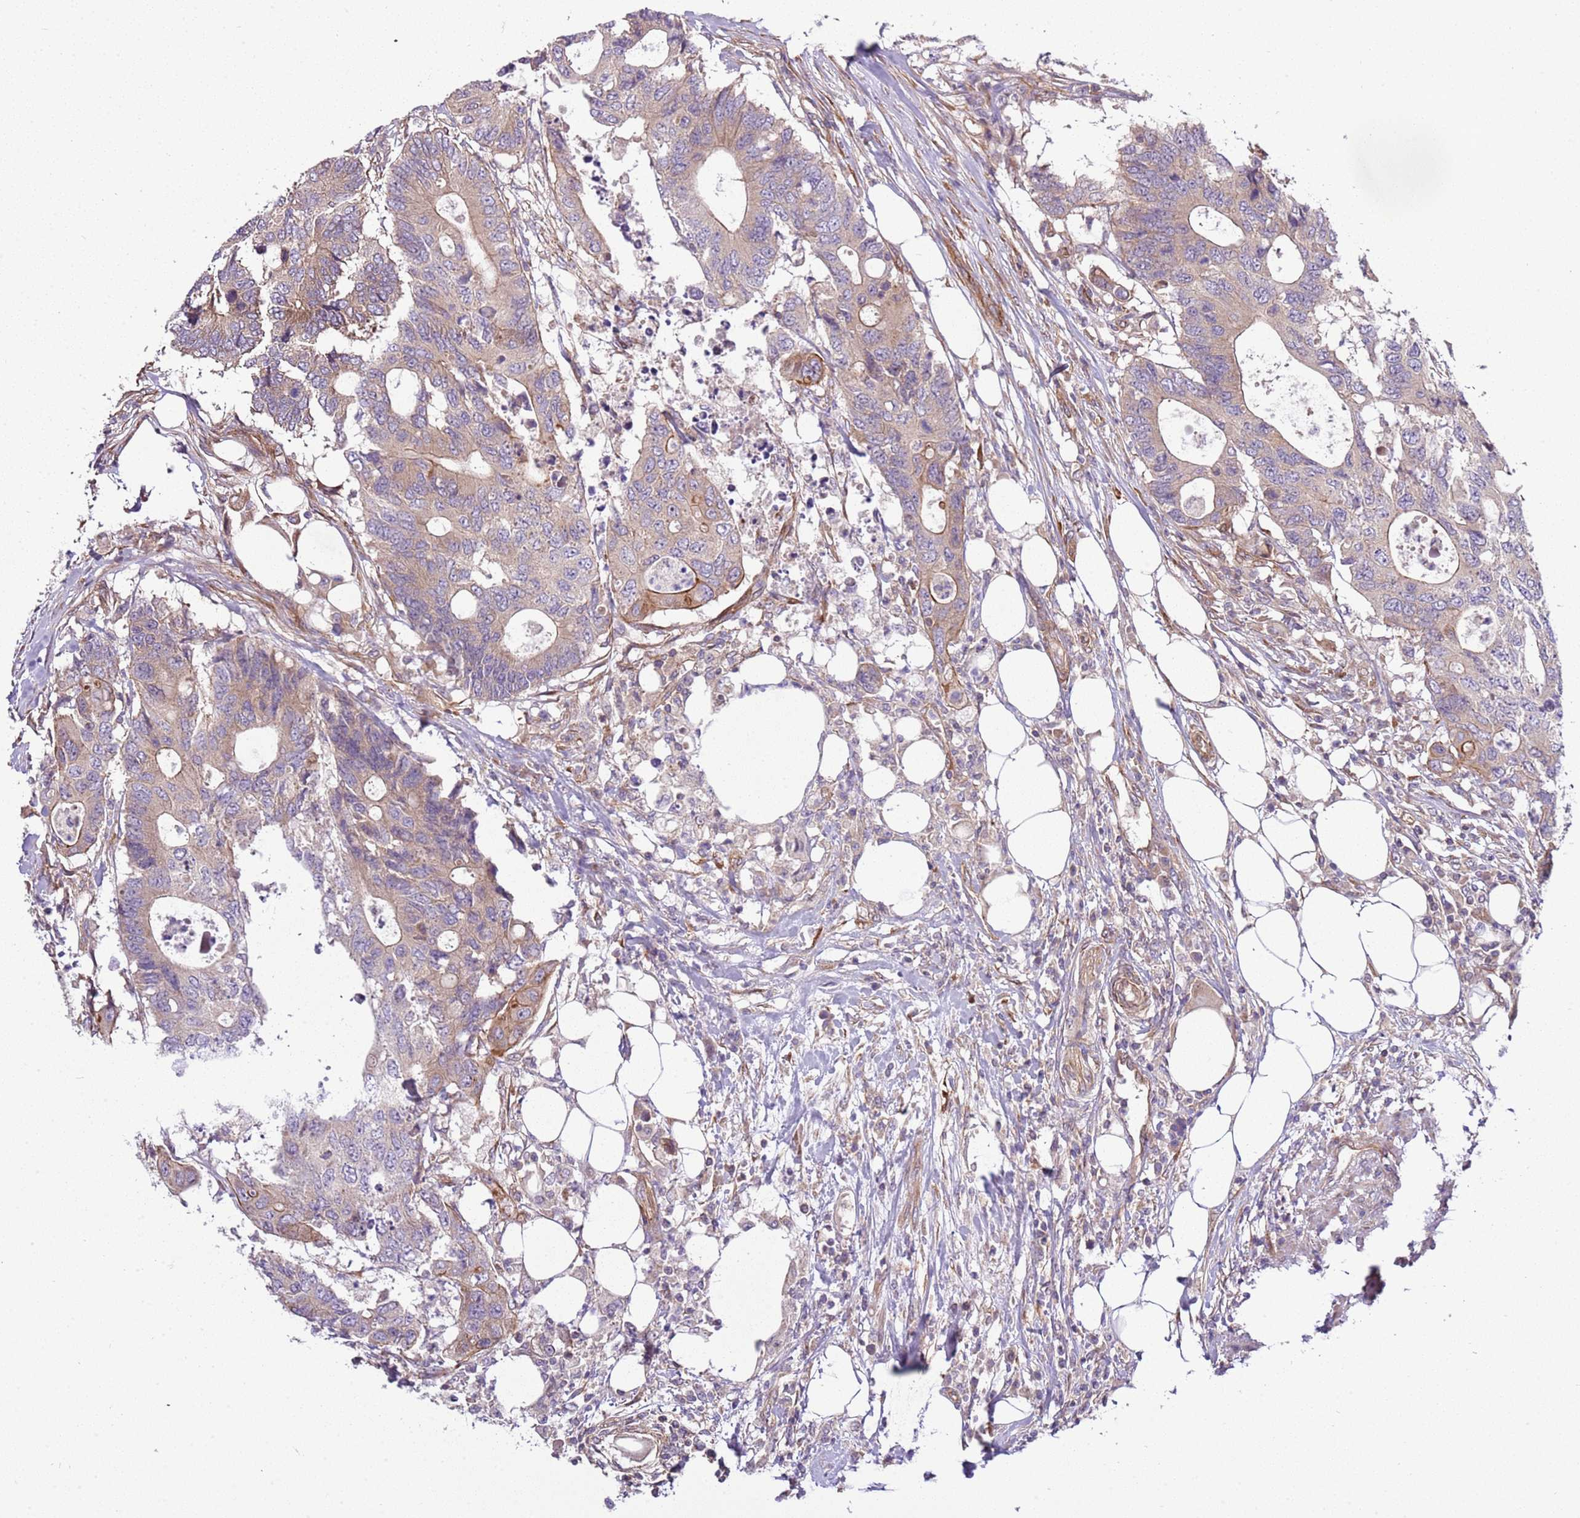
{"staining": {"intensity": "weak", "quantity": "<25%", "location": "cytoplasmic/membranous"}, "tissue": "colorectal cancer", "cell_type": "Tumor cells", "image_type": "cancer", "snomed": [{"axis": "morphology", "description": "Adenocarcinoma, NOS"}, {"axis": "topography", "description": "Colon"}], "caption": "Immunohistochemistry (IHC) image of human adenocarcinoma (colorectal) stained for a protein (brown), which displays no expression in tumor cells. (DAB IHC with hematoxylin counter stain).", "gene": "GNL1", "patient": {"sex": "male", "age": 71}}